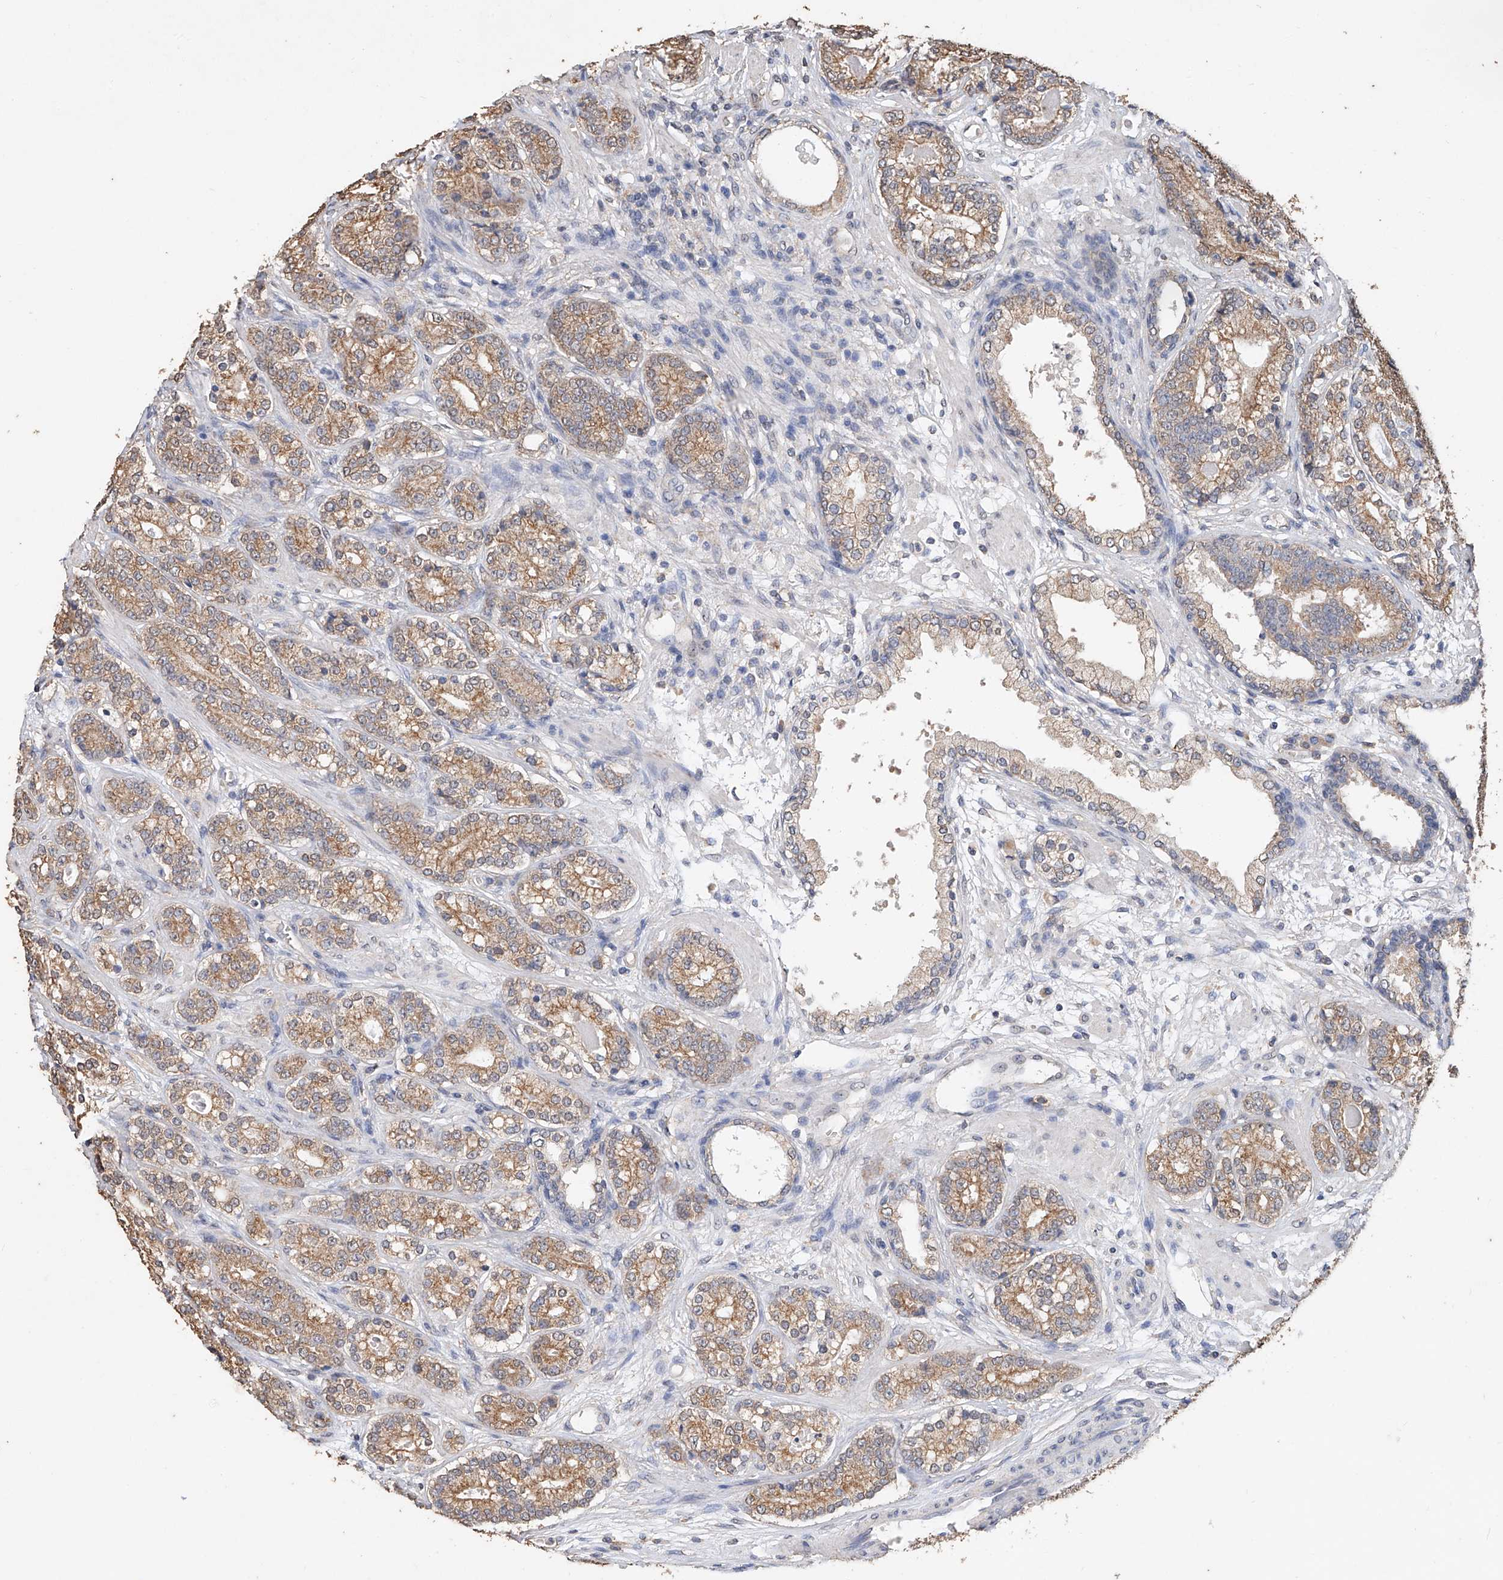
{"staining": {"intensity": "moderate", "quantity": ">75%", "location": "cytoplasmic/membranous"}, "tissue": "prostate cancer", "cell_type": "Tumor cells", "image_type": "cancer", "snomed": [{"axis": "morphology", "description": "Adenocarcinoma, High grade"}, {"axis": "topography", "description": "Prostate"}], "caption": "A medium amount of moderate cytoplasmic/membranous positivity is present in approximately >75% of tumor cells in prostate high-grade adenocarcinoma tissue.", "gene": "CERS4", "patient": {"sex": "male", "age": 61}}